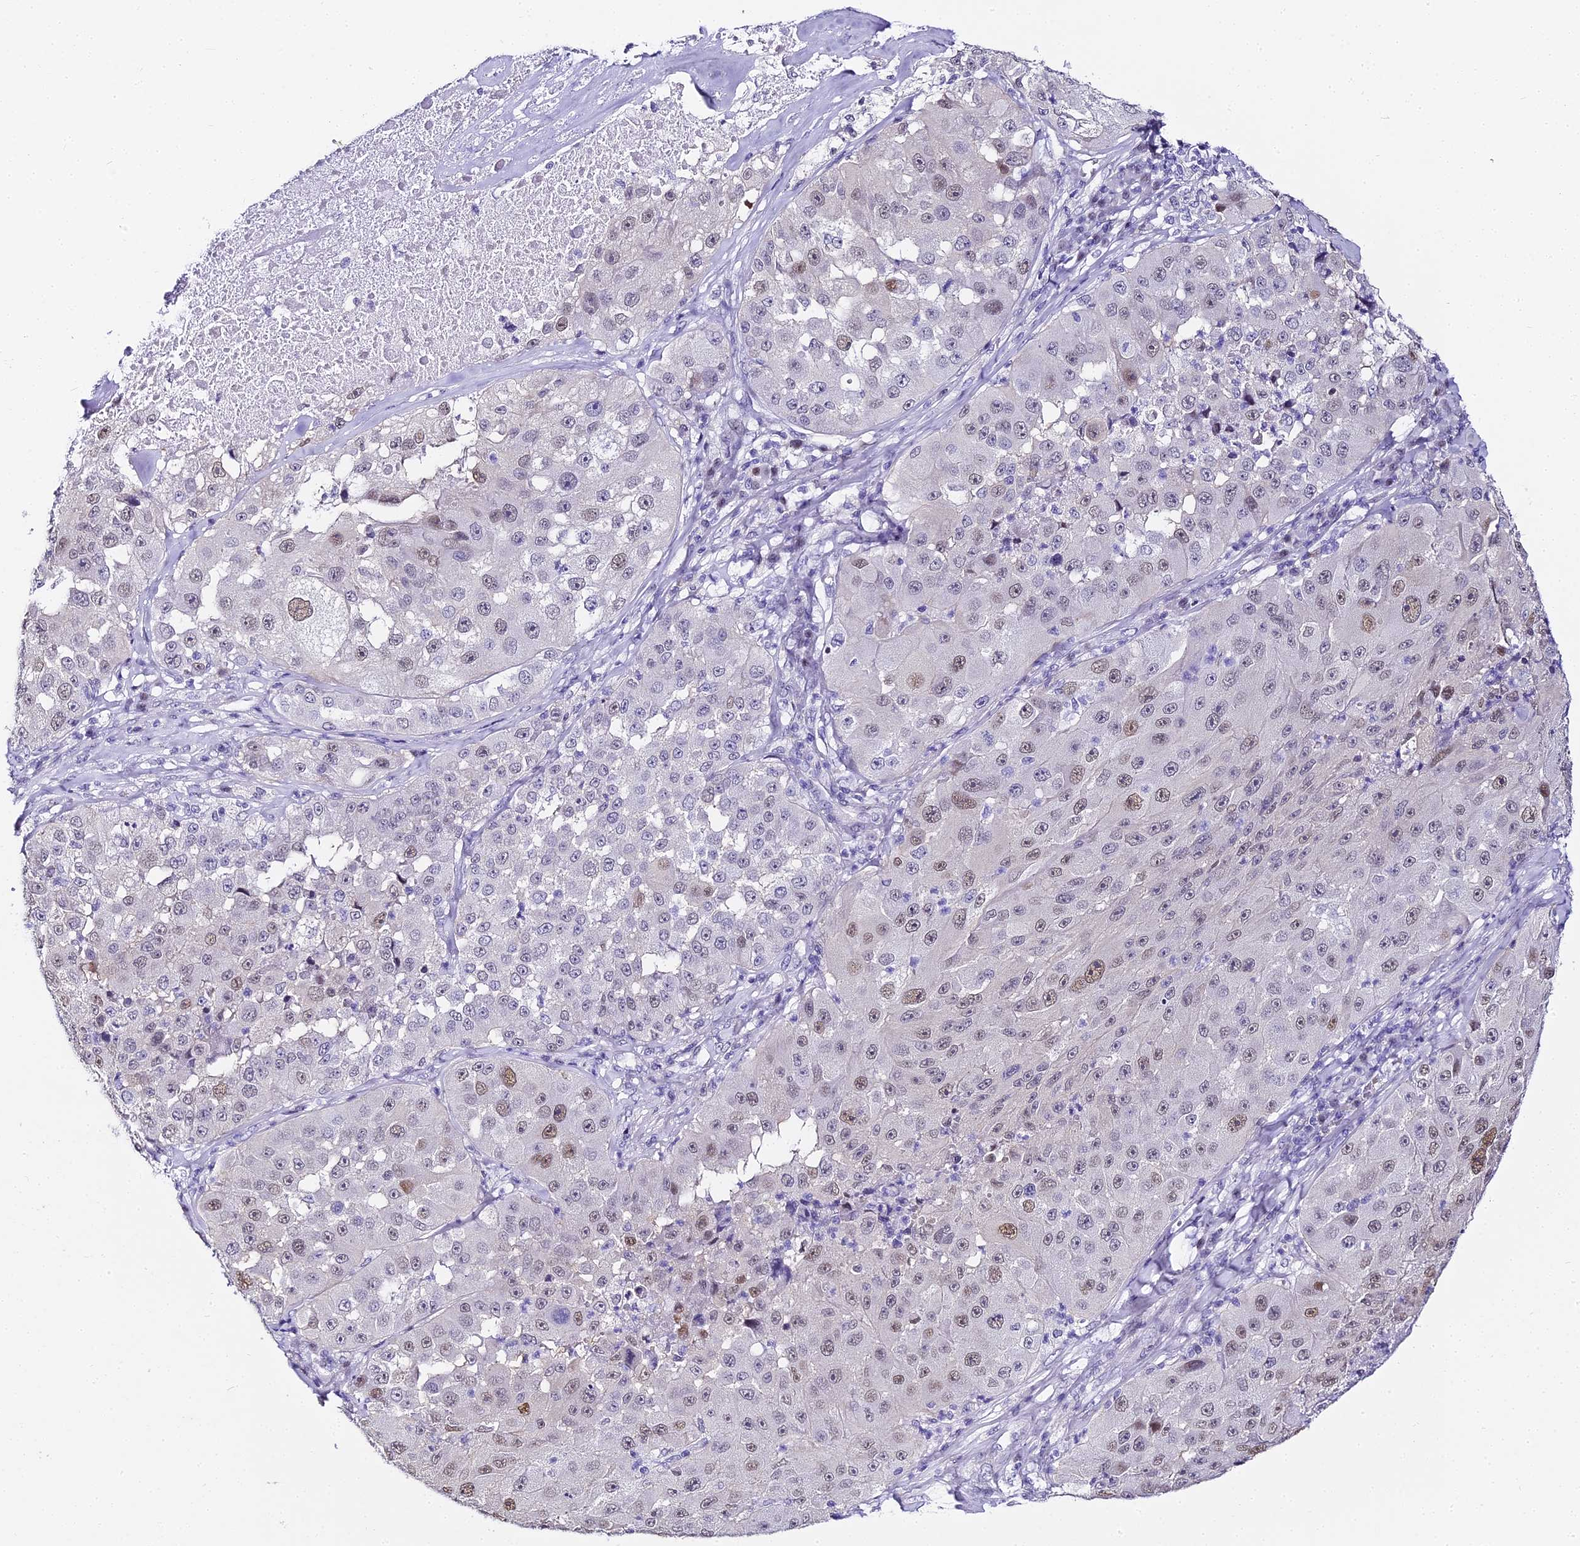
{"staining": {"intensity": "weak", "quantity": "25%-75%", "location": "nuclear"}, "tissue": "melanoma", "cell_type": "Tumor cells", "image_type": "cancer", "snomed": [{"axis": "morphology", "description": "Malignant melanoma, Metastatic site"}, {"axis": "topography", "description": "Lymph node"}], "caption": "High-magnification brightfield microscopy of malignant melanoma (metastatic site) stained with DAB (3,3'-diaminobenzidine) (brown) and counterstained with hematoxylin (blue). tumor cells exhibit weak nuclear expression is seen in approximately25%-75% of cells.", "gene": "ABHD14A-ACY1", "patient": {"sex": "male", "age": 62}}